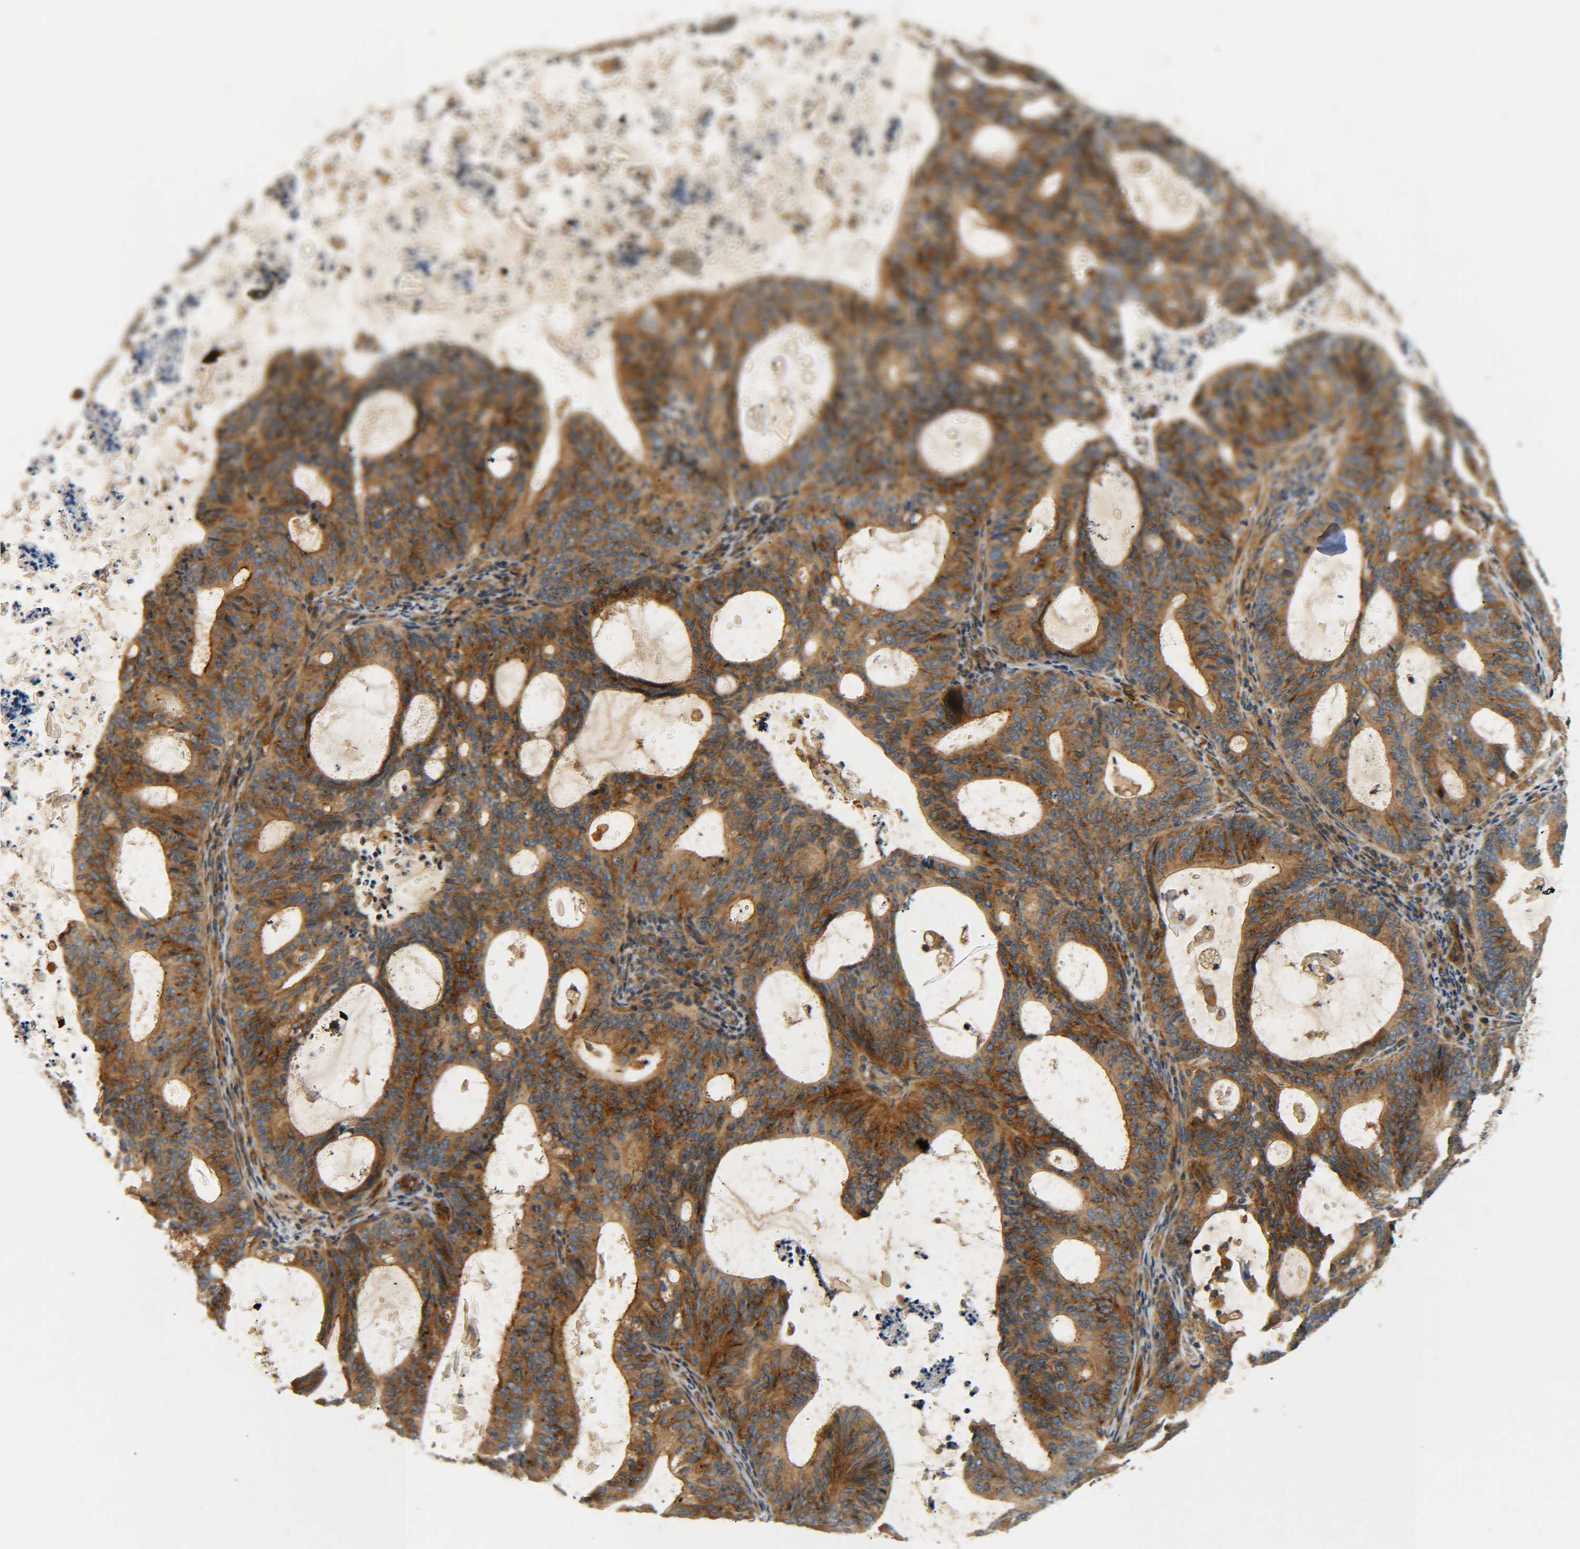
{"staining": {"intensity": "strong", "quantity": ">75%", "location": "cytoplasmic/membranous"}, "tissue": "endometrial cancer", "cell_type": "Tumor cells", "image_type": "cancer", "snomed": [{"axis": "morphology", "description": "Adenocarcinoma, NOS"}, {"axis": "topography", "description": "Uterus"}], "caption": "Strong cytoplasmic/membranous positivity for a protein is appreciated in about >75% of tumor cells of endometrial cancer using immunohistochemistry.", "gene": "LRCH3", "patient": {"sex": "female", "age": 83}}